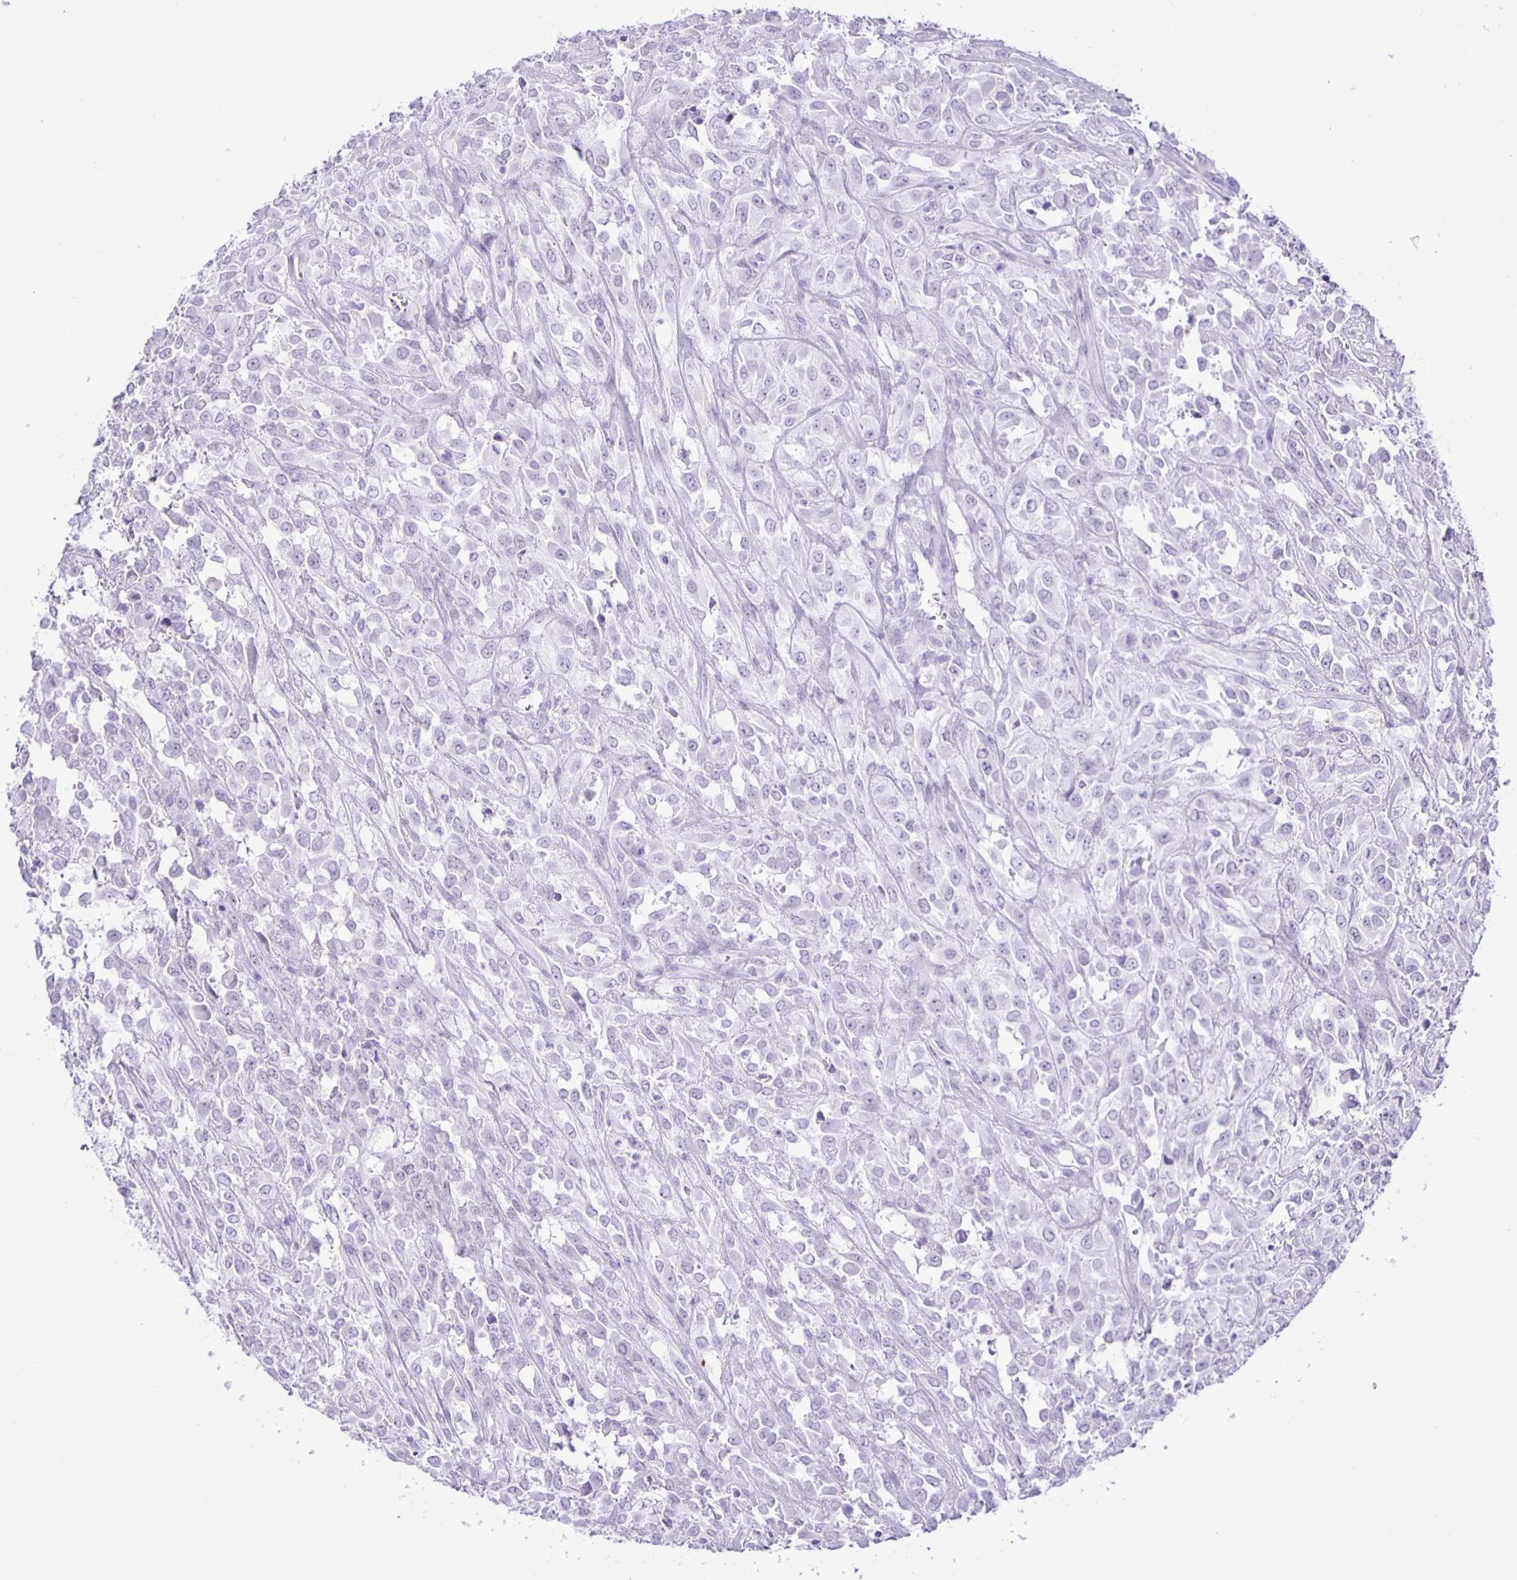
{"staining": {"intensity": "negative", "quantity": "none", "location": "none"}, "tissue": "urothelial cancer", "cell_type": "Tumor cells", "image_type": "cancer", "snomed": [{"axis": "morphology", "description": "Urothelial carcinoma, High grade"}, {"axis": "topography", "description": "Urinary bladder"}], "caption": "Immunohistochemistry (IHC) of human urothelial carcinoma (high-grade) reveals no expression in tumor cells.", "gene": "EZHIP", "patient": {"sex": "male", "age": 67}}